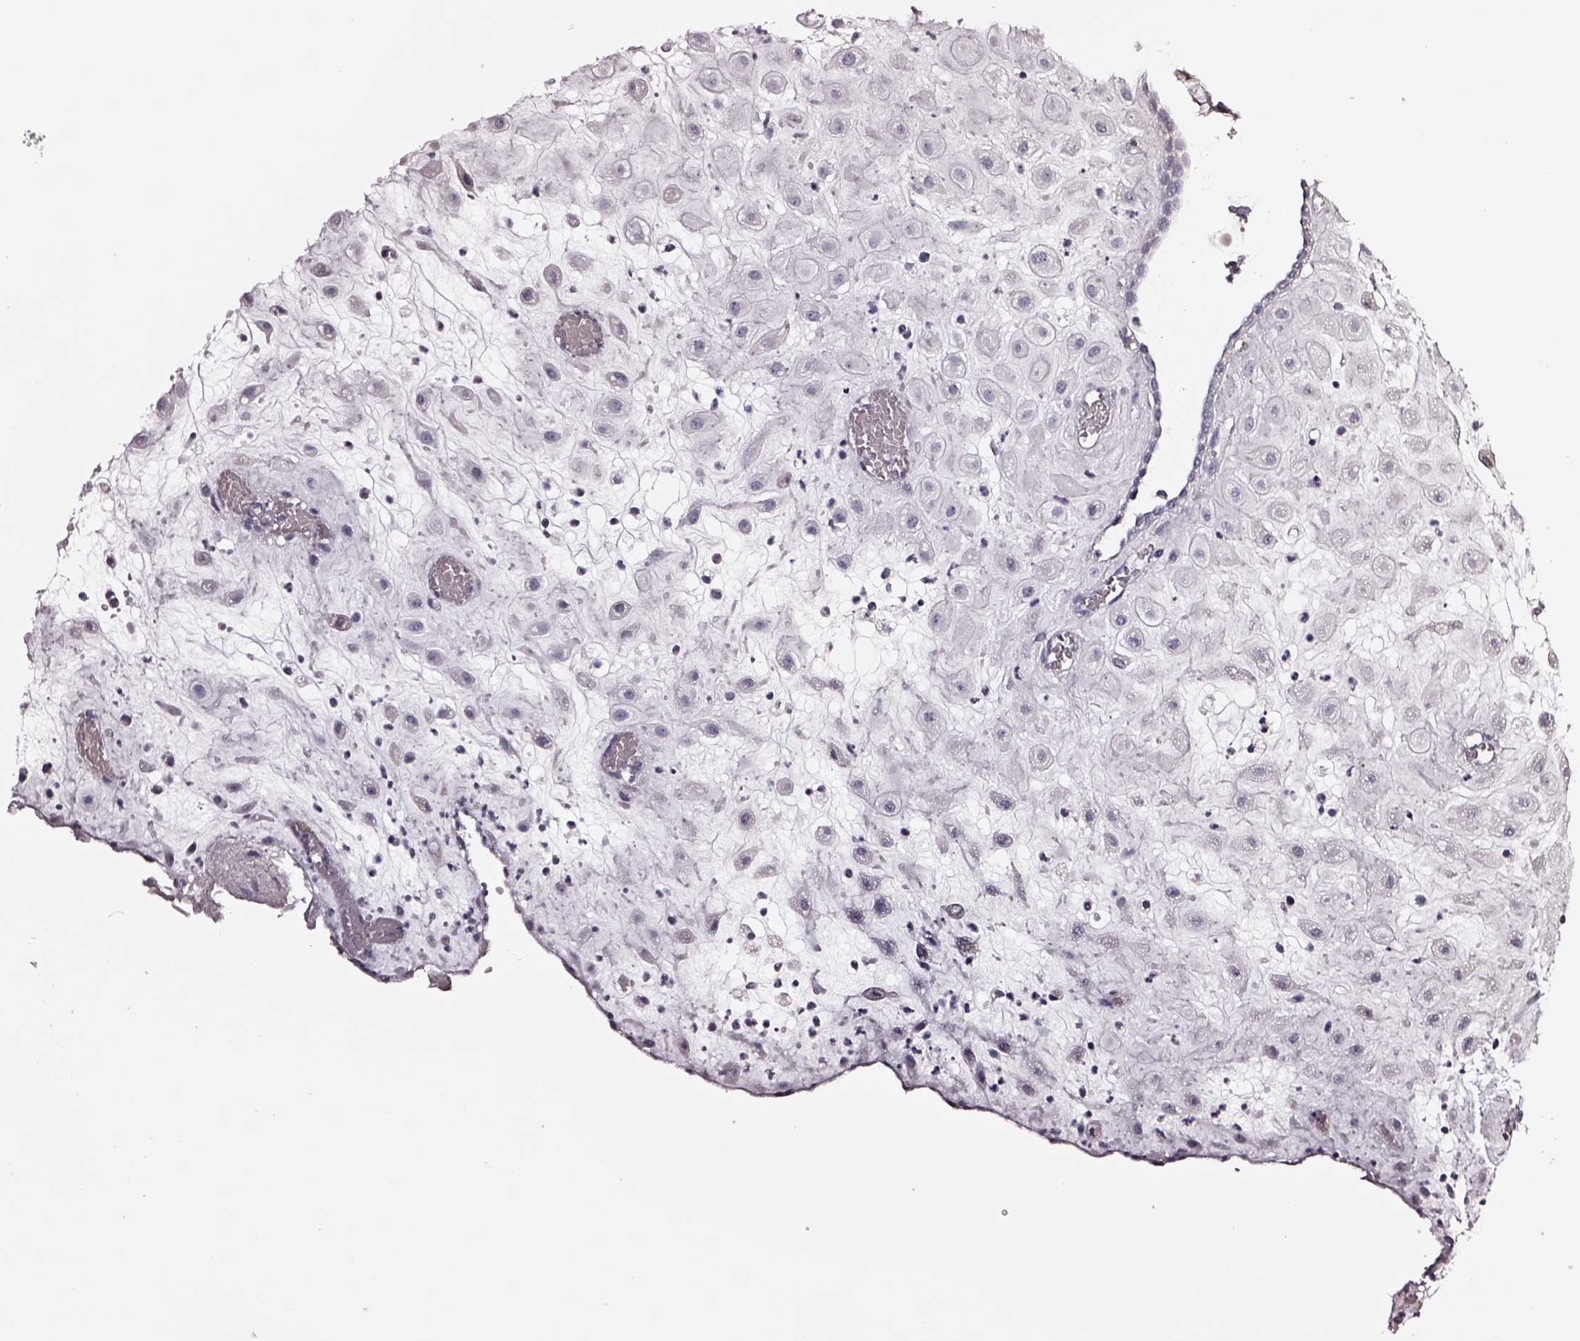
{"staining": {"intensity": "negative", "quantity": "none", "location": "none"}, "tissue": "placenta", "cell_type": "Decidual cells", "image_type": "normal", "snomed": [{"axis": "morphology", "description": "Normal tissue, NOS"}, {"axis": "topography", "description": "Placenta"}], "caption": "Immunohistochemical staining of benign placenta displays no significant expression in decidual cells.", "gene": "DPEP1", "patient": {"sex": "female", "age": 24}}